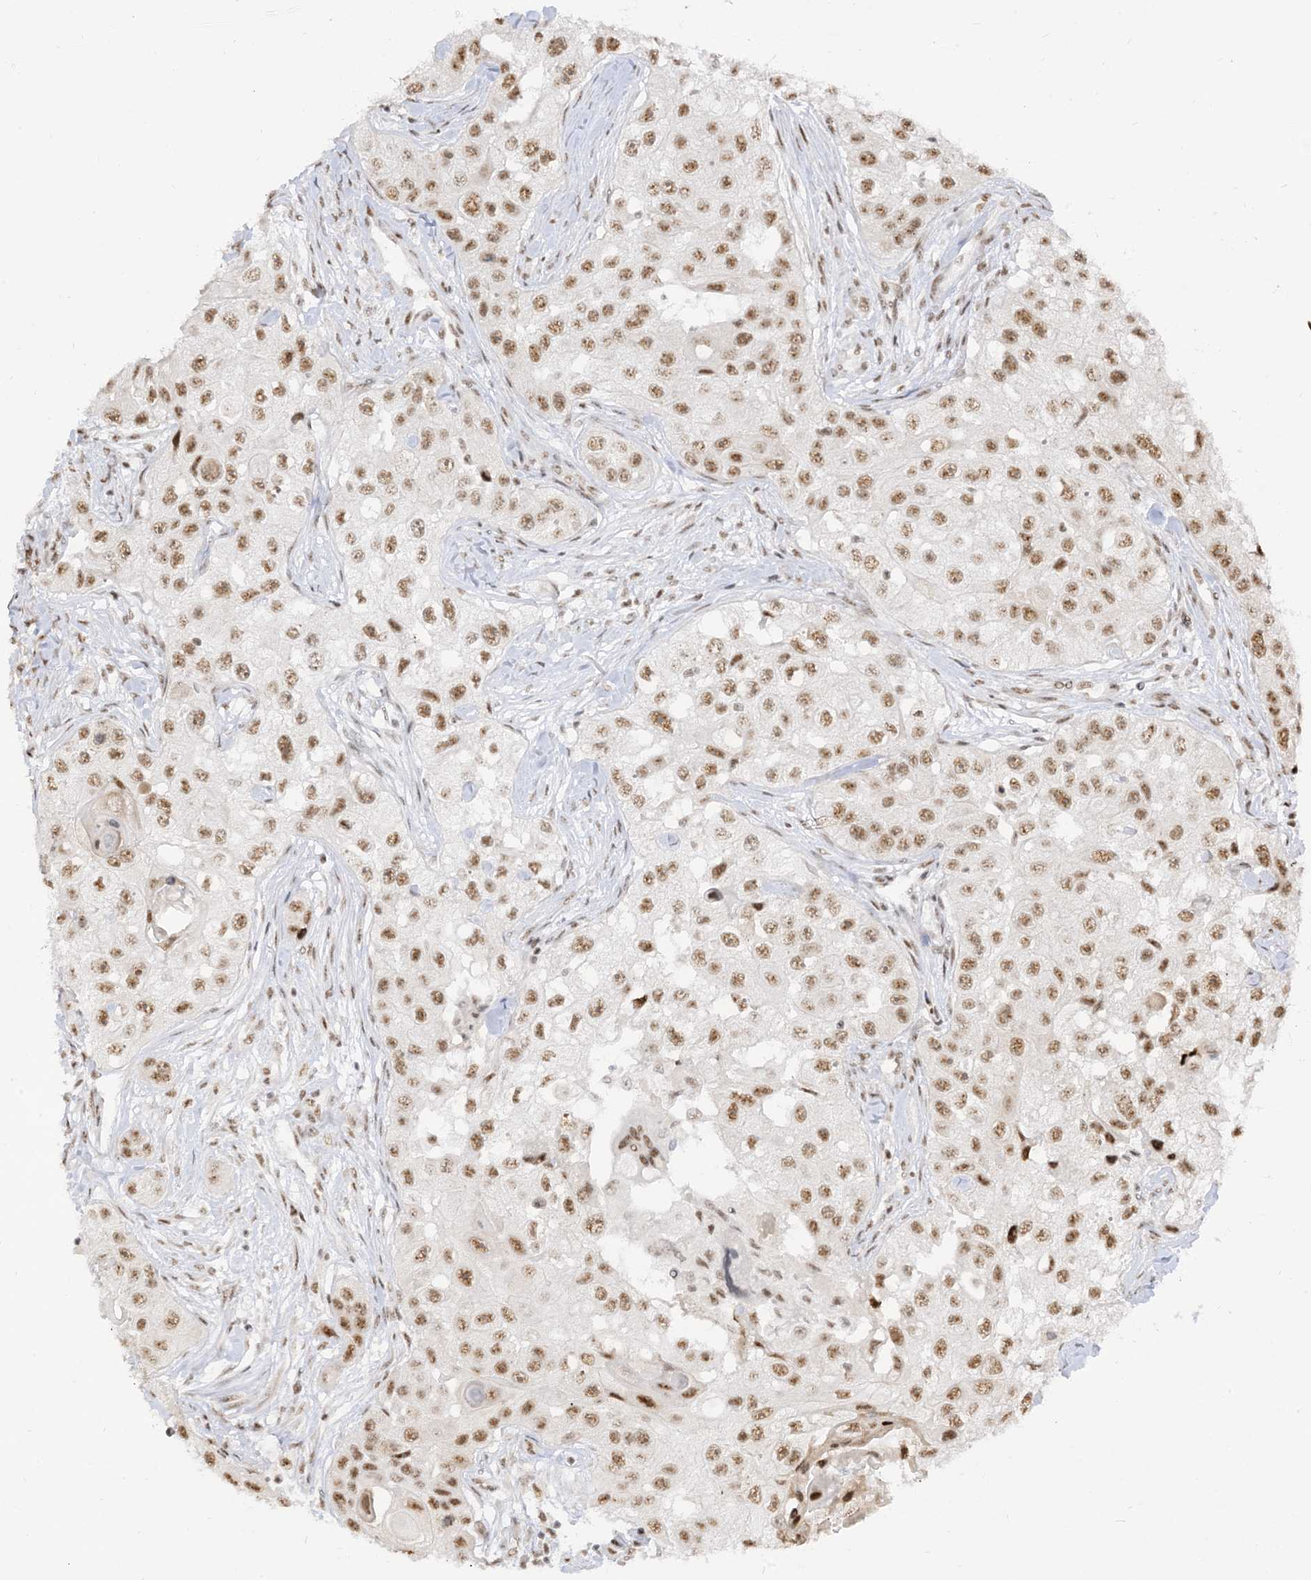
{"staining": {"intensity": "moderate", "quantity": ">75%", "location": "nuclear"}, "tissue": "head and neck cancer", "cell_type": "Tumor cells", "image_type": "cancer", "snomed": [{"axis": "morphology", "description": "Normal tissue, NOS"}, {"axis": "morphology", "description": "Squamous cell carcinoma, NOS"}, {"axis": "topography", "description": "Skeletal muscle"}, {"axis": "topography", "description": "Head-Neck"}], "caption": "Human head and neck cancer (squamous cell carcinoma) stained with a protein marker exhibits moderate staining in tumor cells.", "gene": "ARGLU1", "patient": {"sex": "male", "age": 51}}